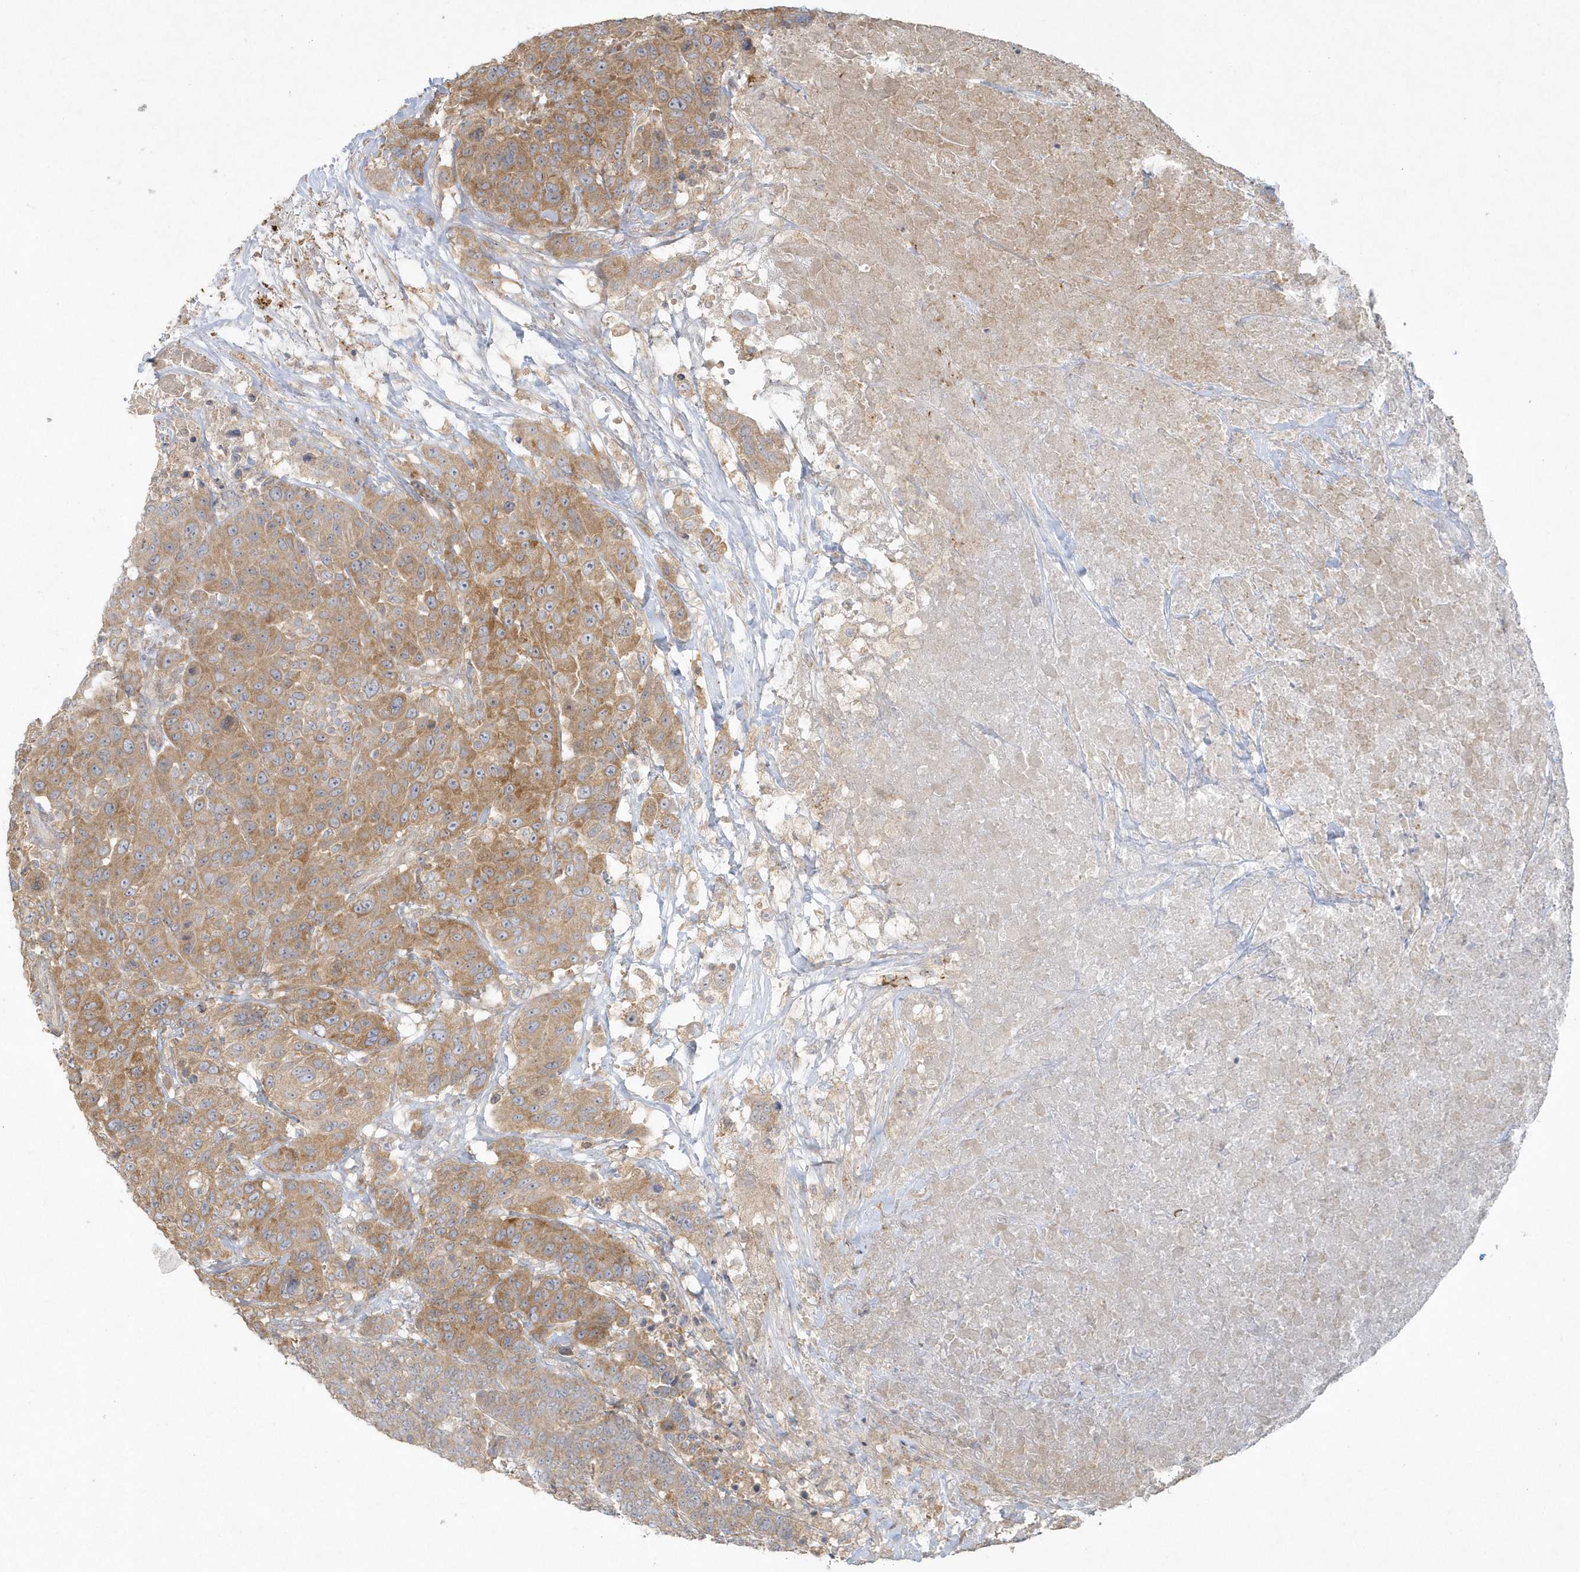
{"staining": {"intensity": "moderate", "quantity": ">75%", "location": "cytoplasmic/membranous"}, "tissue": "breast cancer", "cell_type": "Tumor cells", "image_type": "cancer", "snomed": [{"axis": "morphology", "description": "Duct carcinoma"}, {"axis": "topography", "description": "Breast"}], "caption": "The histopathology image reveals staining of intraductal carcinoma (breast), revealing moderate cytoplasmic/membranous protein staining (brown color) within tumor cells. The staining is performed using DAB brown chromogen to label protein expression. The nuclei are counter-stained blue using hematoxylin.", "gene": "BLTP3A", "patient": {"sex": "female", "age": 37}}